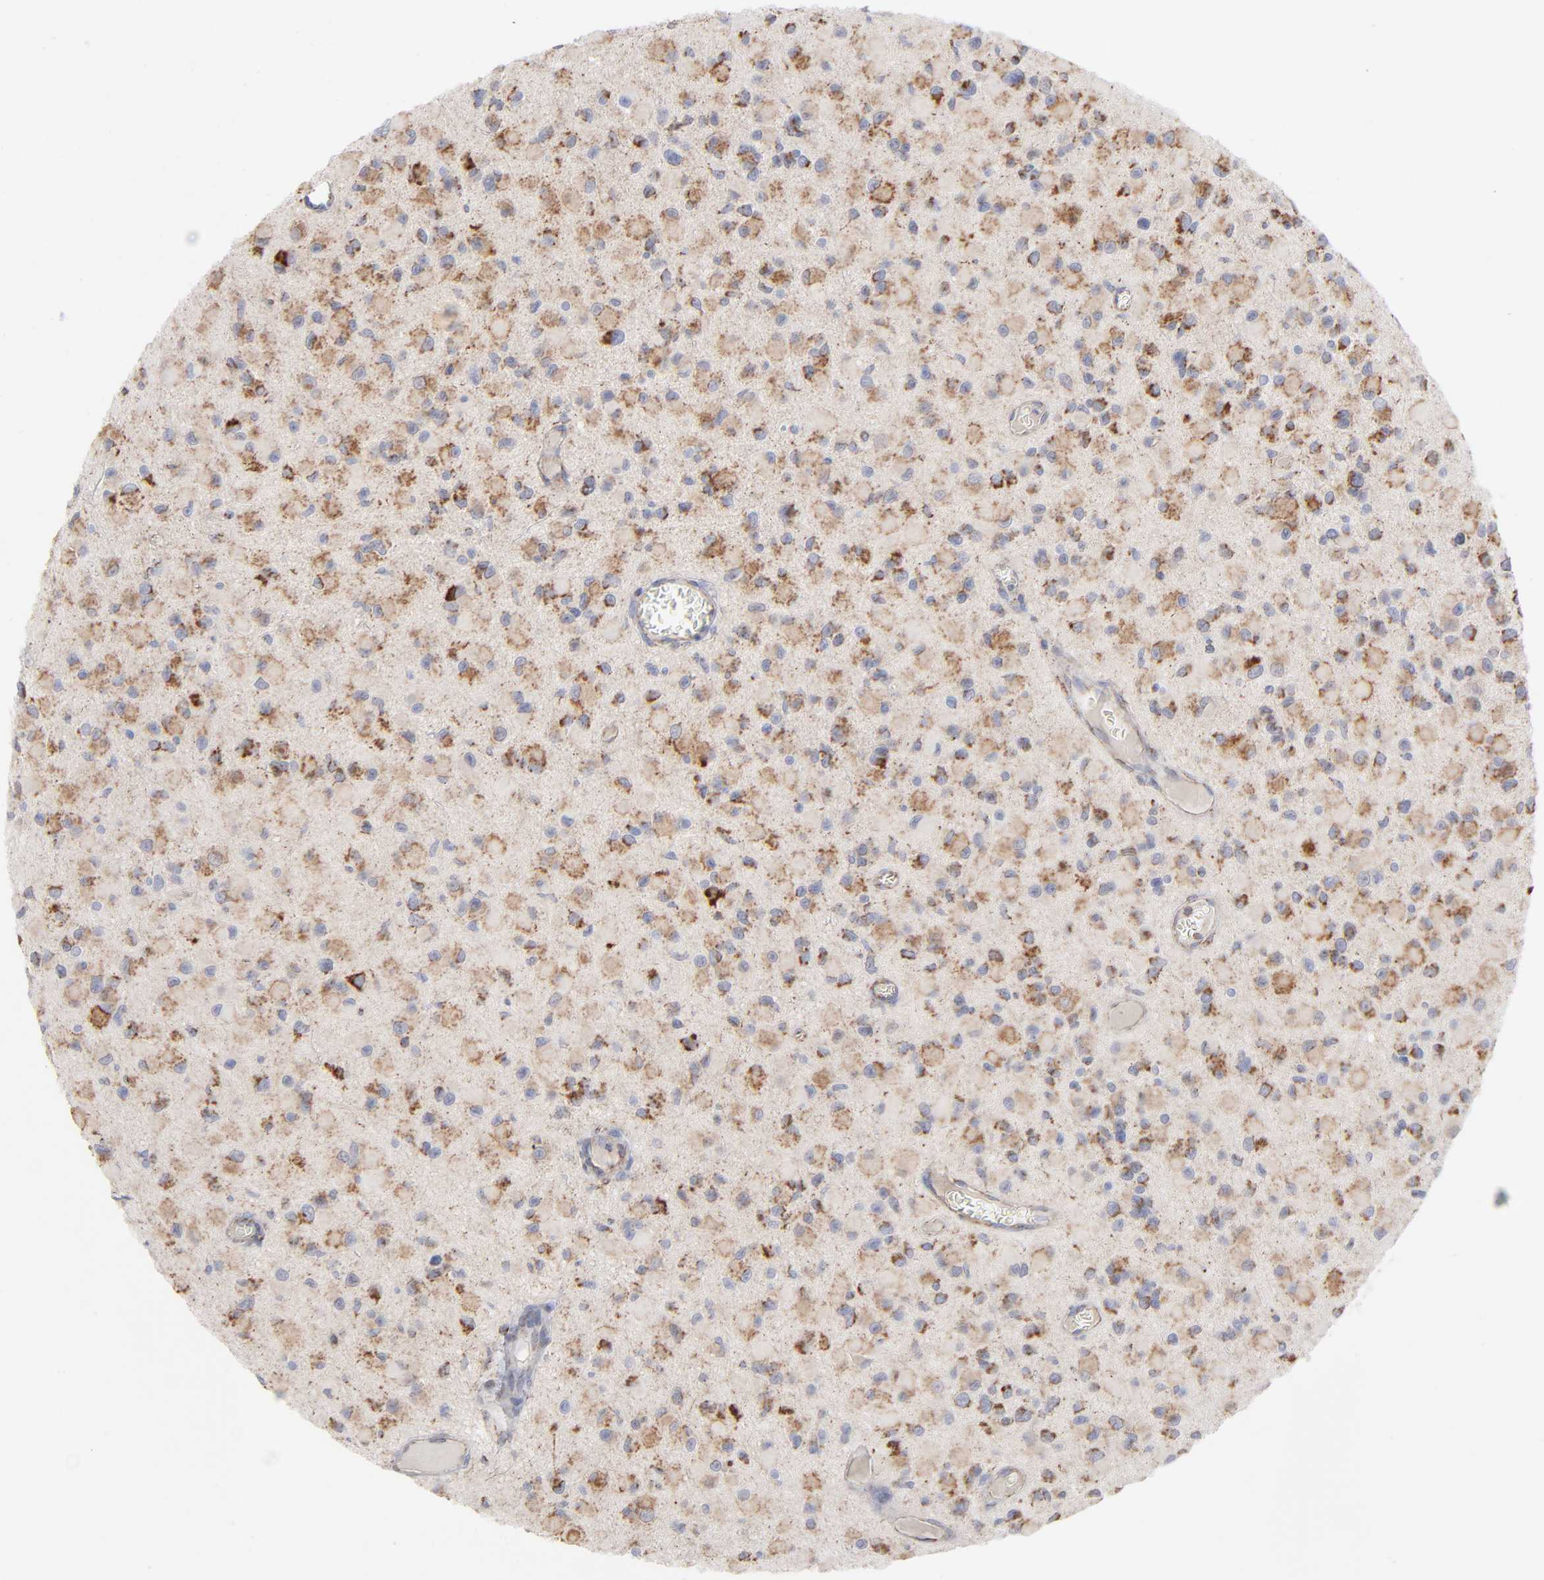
{"staining": {"intensity": "moderate", "quantity": ">75%", "location": "cytoplasmic/membranous"}, "tissue": "glioma", "cell_type": "Tumor cells", "image_type": "cancer", "snomed": [{"axis": "morphology", "description": "Glioma, malignant, Low grade"}, {"axis": "topography", "description": "Brain"}], "caption": "Tumor cells exhibit medium levels of moderate cytoplasmic/membranous expression in approximately >75% of cells in malignant low-grade glioma.", "gene": "ASB3", "patient": {"sex": "male", "age": 42}}